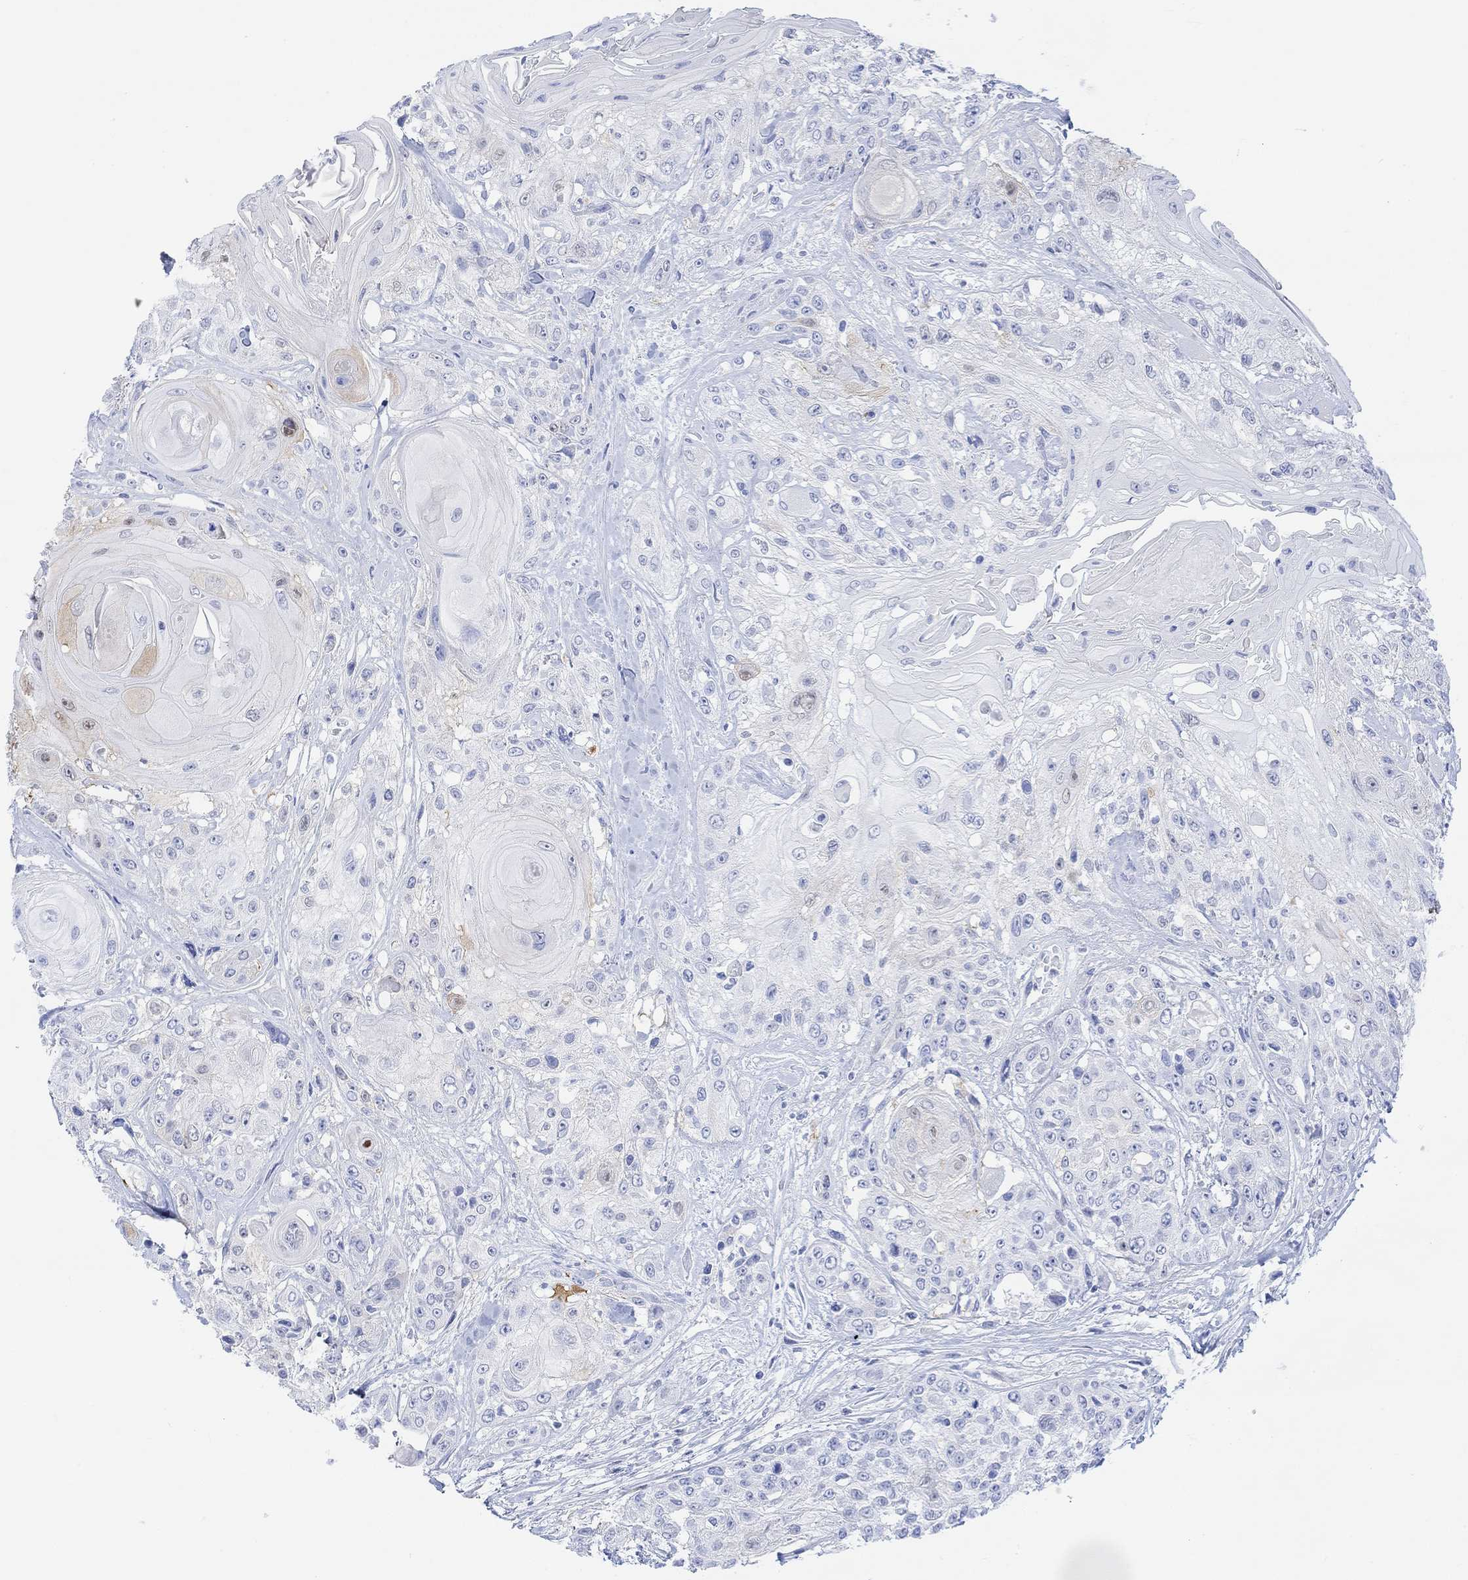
{"staining": {"intensity": "negative", "quantity": "none", "location": "none"}, "tissue": "head and neck cancer", "cell_type": "Tumor cells", "image_type": "cancer", "snomed": [{"axis": "morphology", "description": "Squamous cell carcinoma, NOS"}, {"axis": "topography", "description": "Head-Neck"}], "caption": "Tumor cells are negative for protein expression in human head and neck squamous cell carcinoma.", "gene": "TPPP3", "patient": {"sex": "female", "age": 59}}